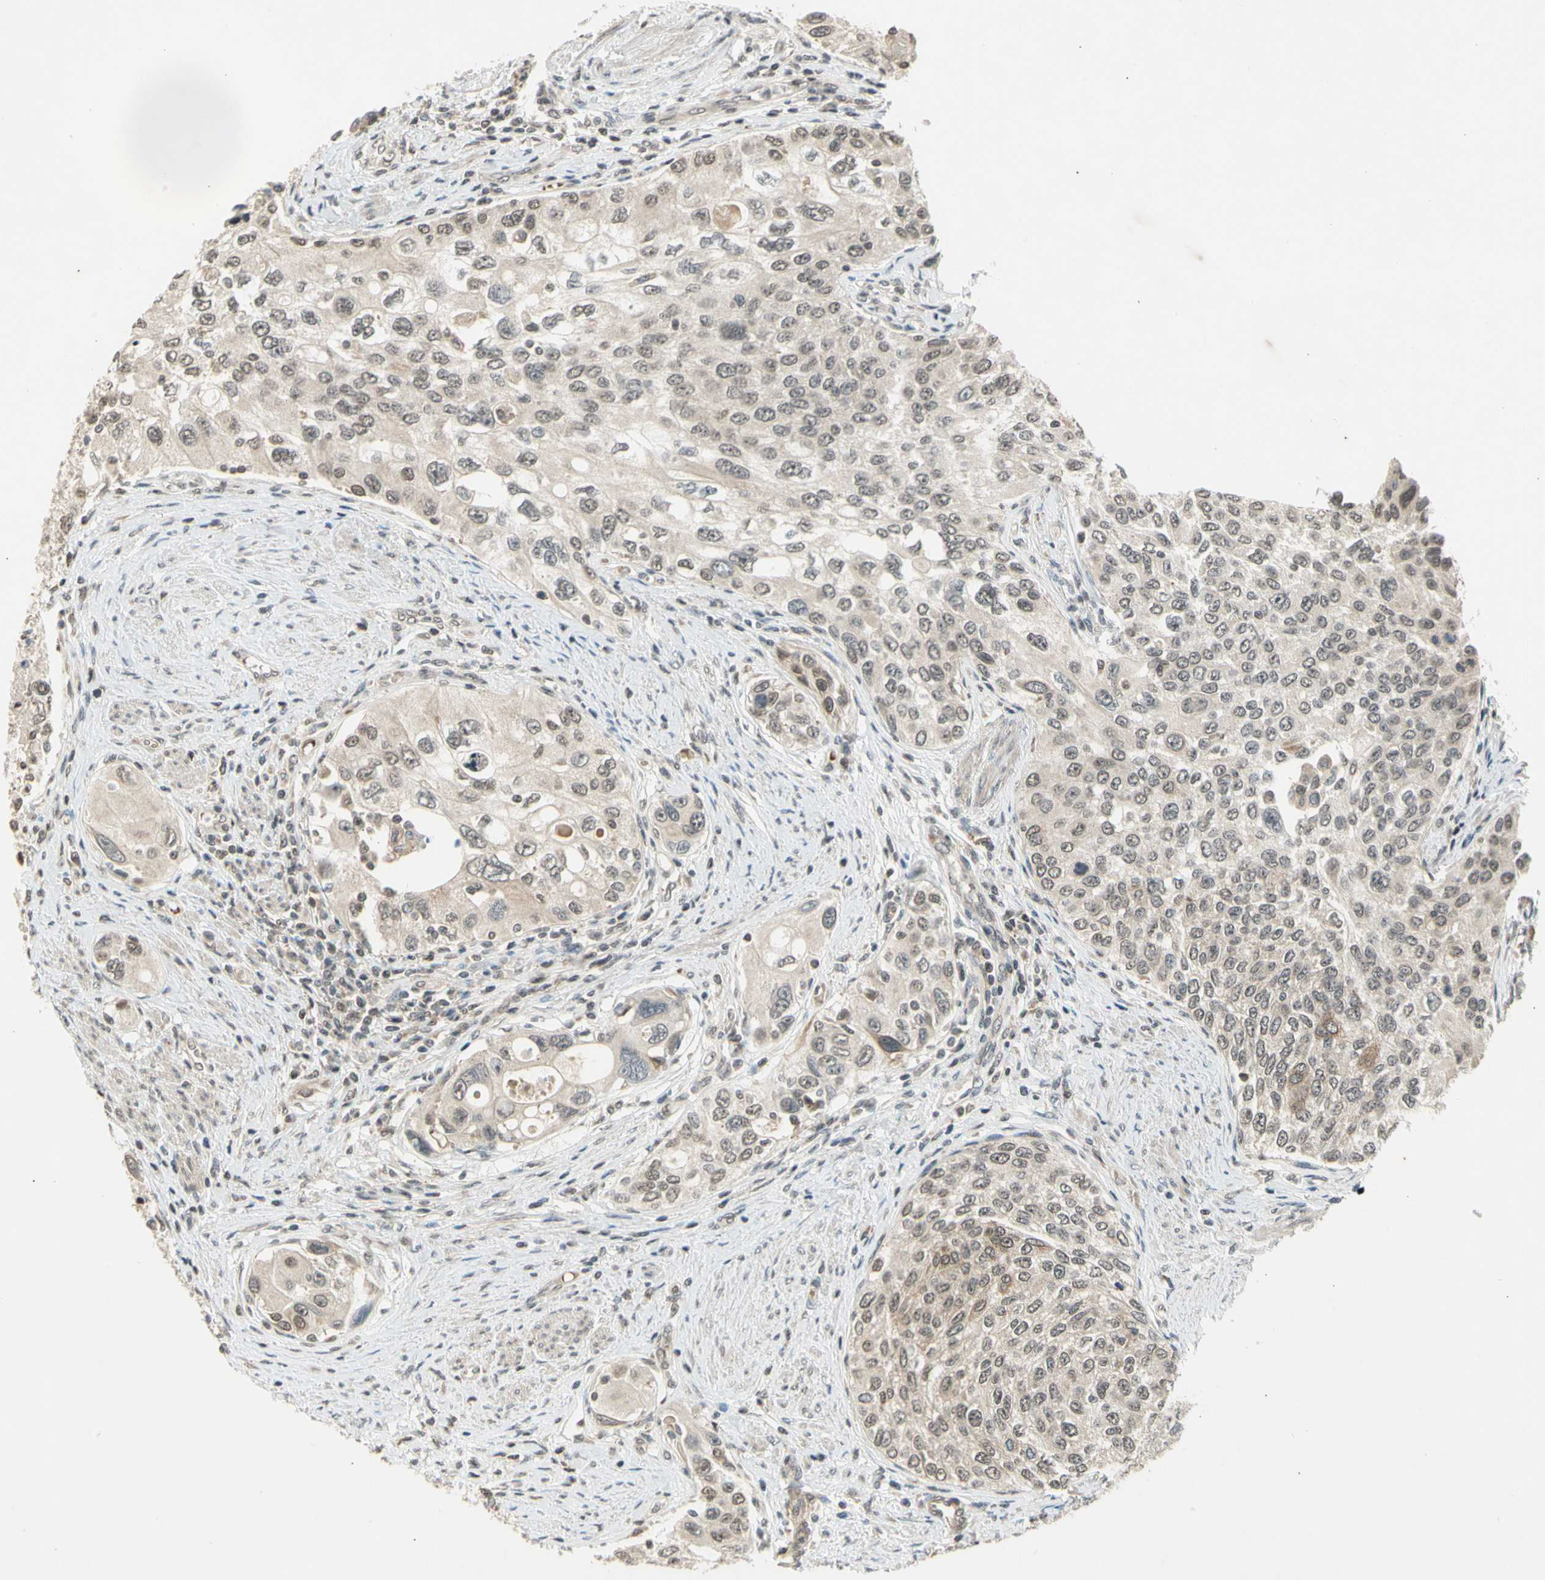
{"staining": {"intensity": "weak", "quantity": ">75%", "location": "cytoplasmic/membranous,nuclear"}, "tissue": "urothelial cancer", "cell_type": "Tumor cells", "image_type": "cancer", "snomed": [{"axis": "morphology", "description": "Urothelial carcinoma, High grade"}, {"axis": "topography", "description": "Urinary bladder"}], "caption": "Immunohistochemistry (IHC) staining of high-grade urothelial carcinoma, which demonstrates low levels of weak cytoplasmic/membranous and nuclear staining in approximately >75% of tumor cells indicating weak cytoplasmic/membranous and nuclear protein positivity. The staining was performed using DAB (brown) for protein detection and nuclei were counterstained in hematoxylin (blue).", "gene": "EFNB2", "patient": {"sex": "female", "age": 56}}